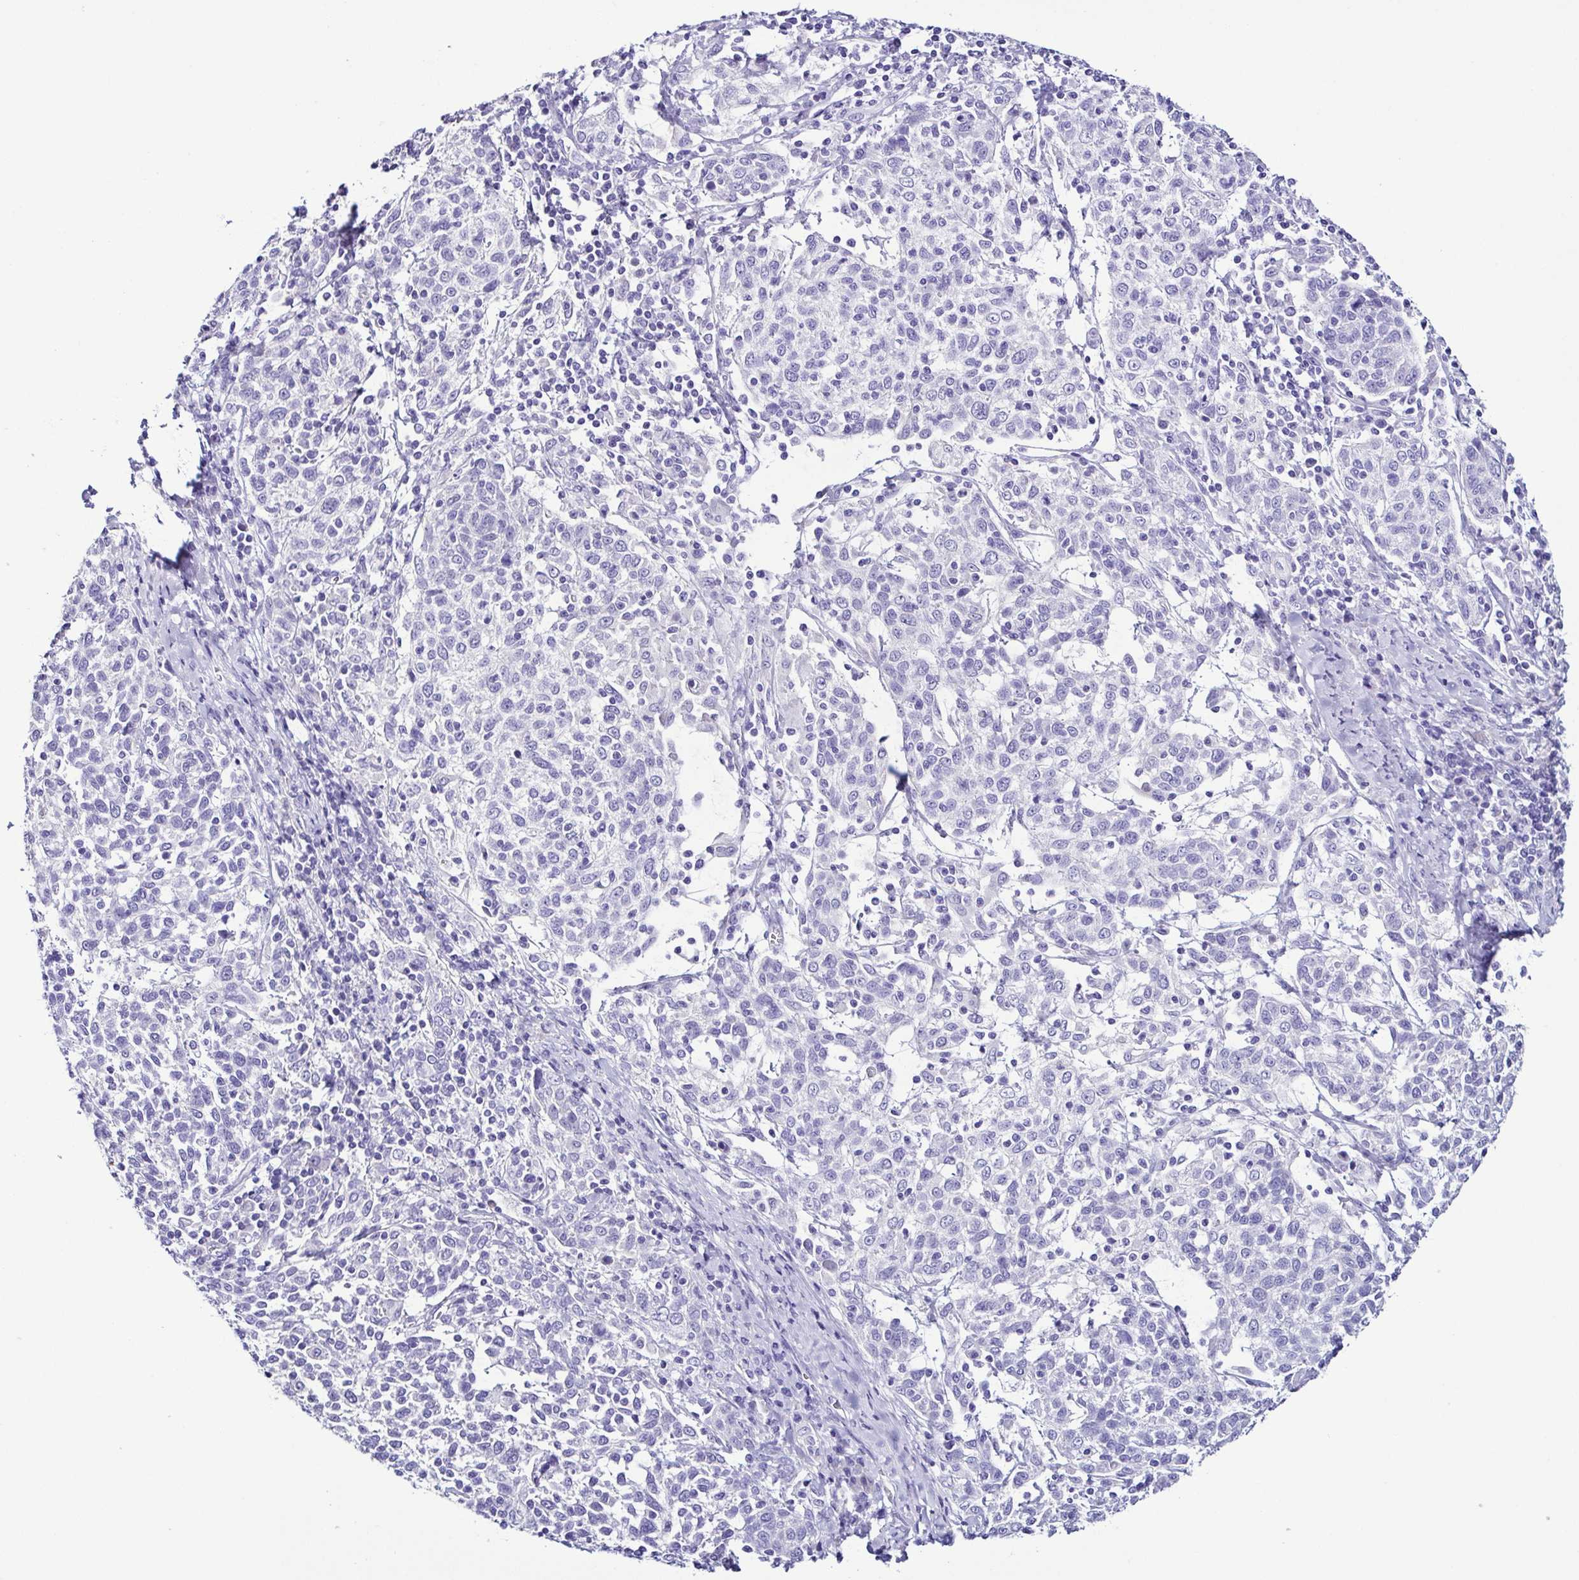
{"staining": {"intensity": "negative", "quantity": "none", "location": "none"}, "tissue": "cervical cancer", "cell_type": "Tumor cells", "image_type": "cancer", "snomed": [{"axis": "morphology", "description": "Squamous cell carcinoma, NOS"}, {"axis": "topography", "description": "Cervix"}], "caption": "High magnification brightfield microscopy of cervical cancer (squamous cell carcinoma) stained with DAB (3,3'-diaminobenzidine) (brown) and counterstained with hematoxylin (blue): tumor cells show no significant positivity.", "gene": "SRL", "patient": {"sex": "female", "age": 61}}